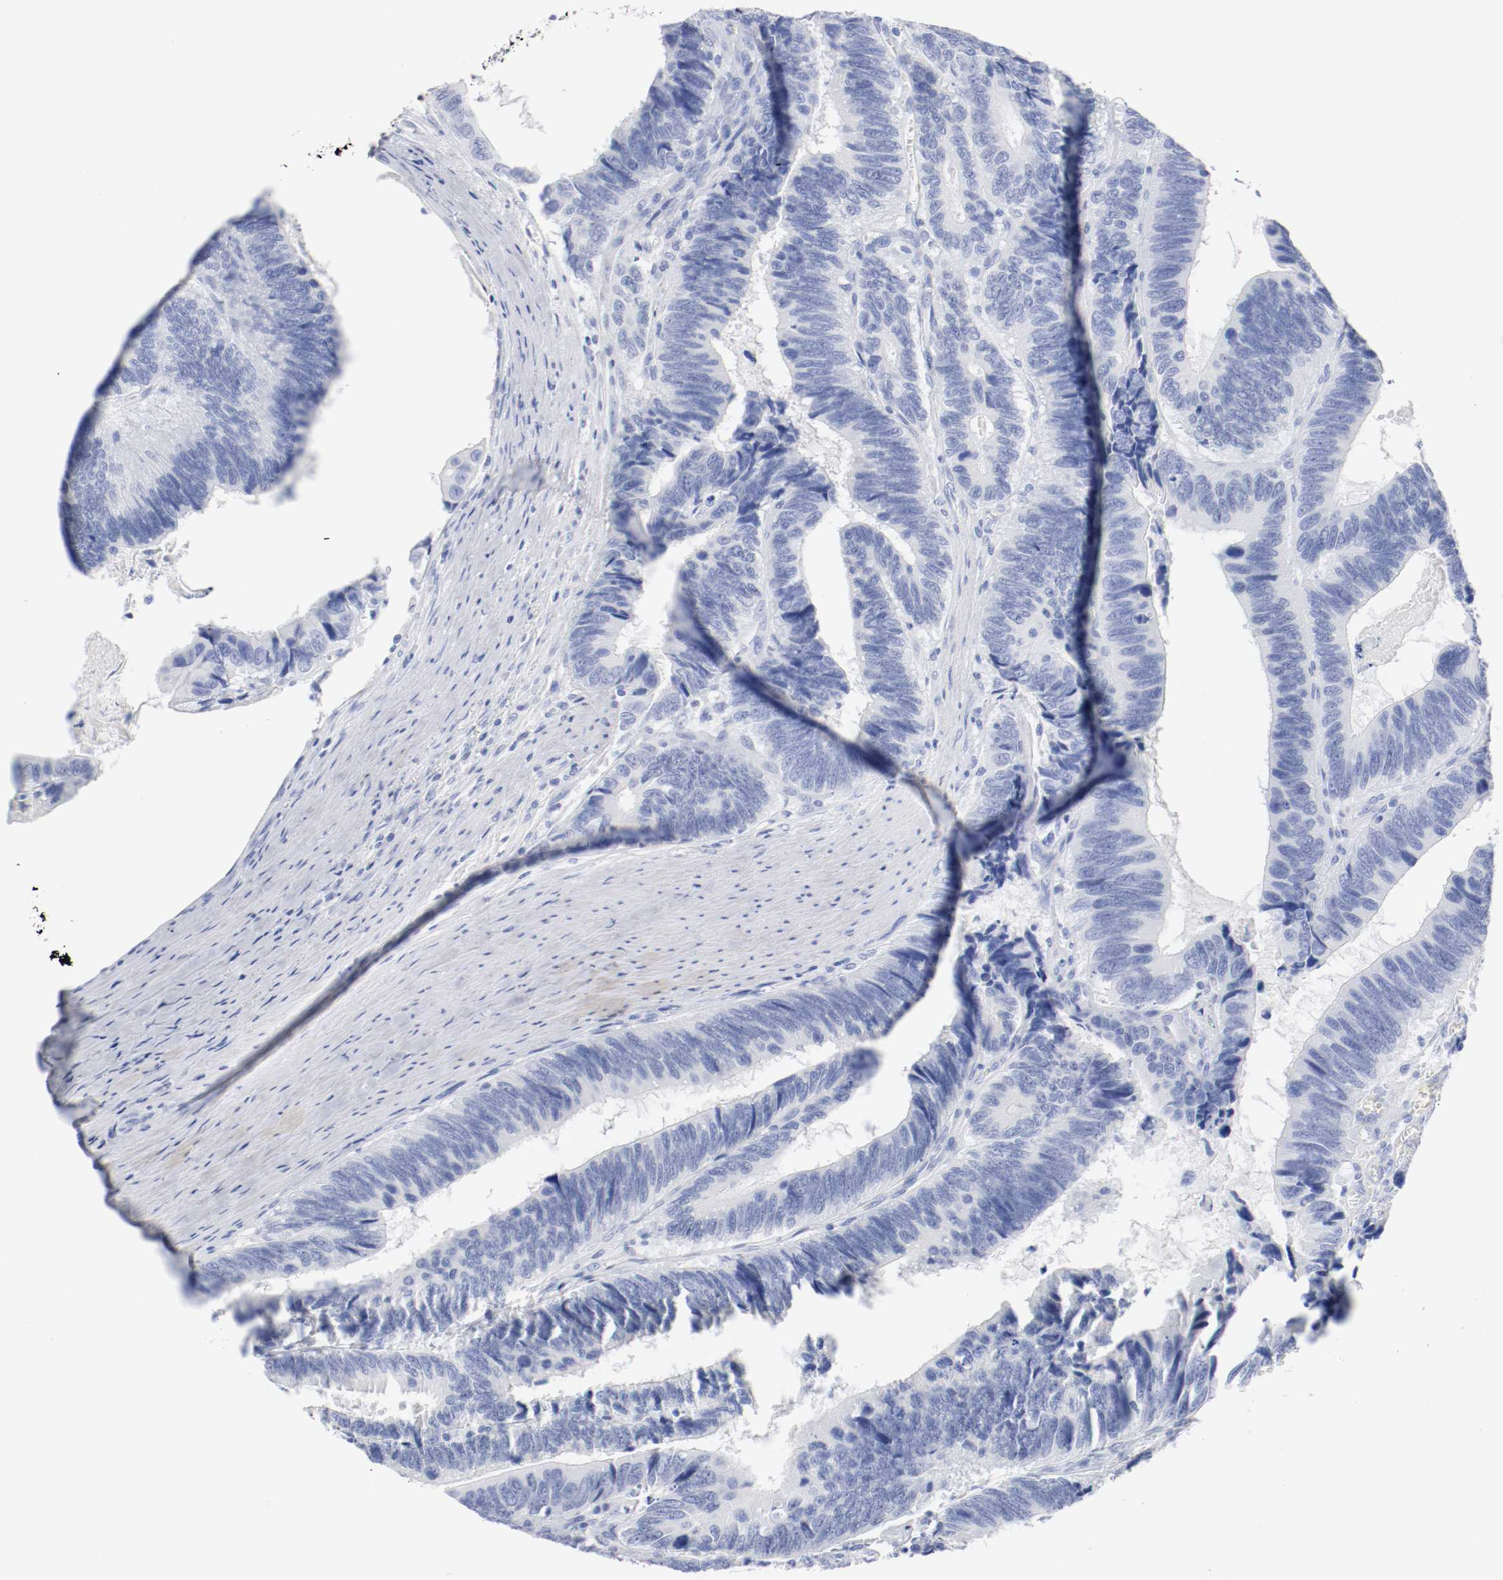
{"staining": {"intensity": "negative", "quantity": "none", "location": "none"}, "tissue": "colorectal cancer", "cell_type": "Tumor cells", "image_type": "cancer", "snomed": [{"axis": "morphology", "description": "Adenocarcinoma, NOS"}, {"axis": "topography", "description": "Colon"}], "caption": "An image of human colorectal adenocarcinoma is negative for staining in tumor cells.", "gene": "GAD1", "patient": {"sex": "male", "age": 72}}